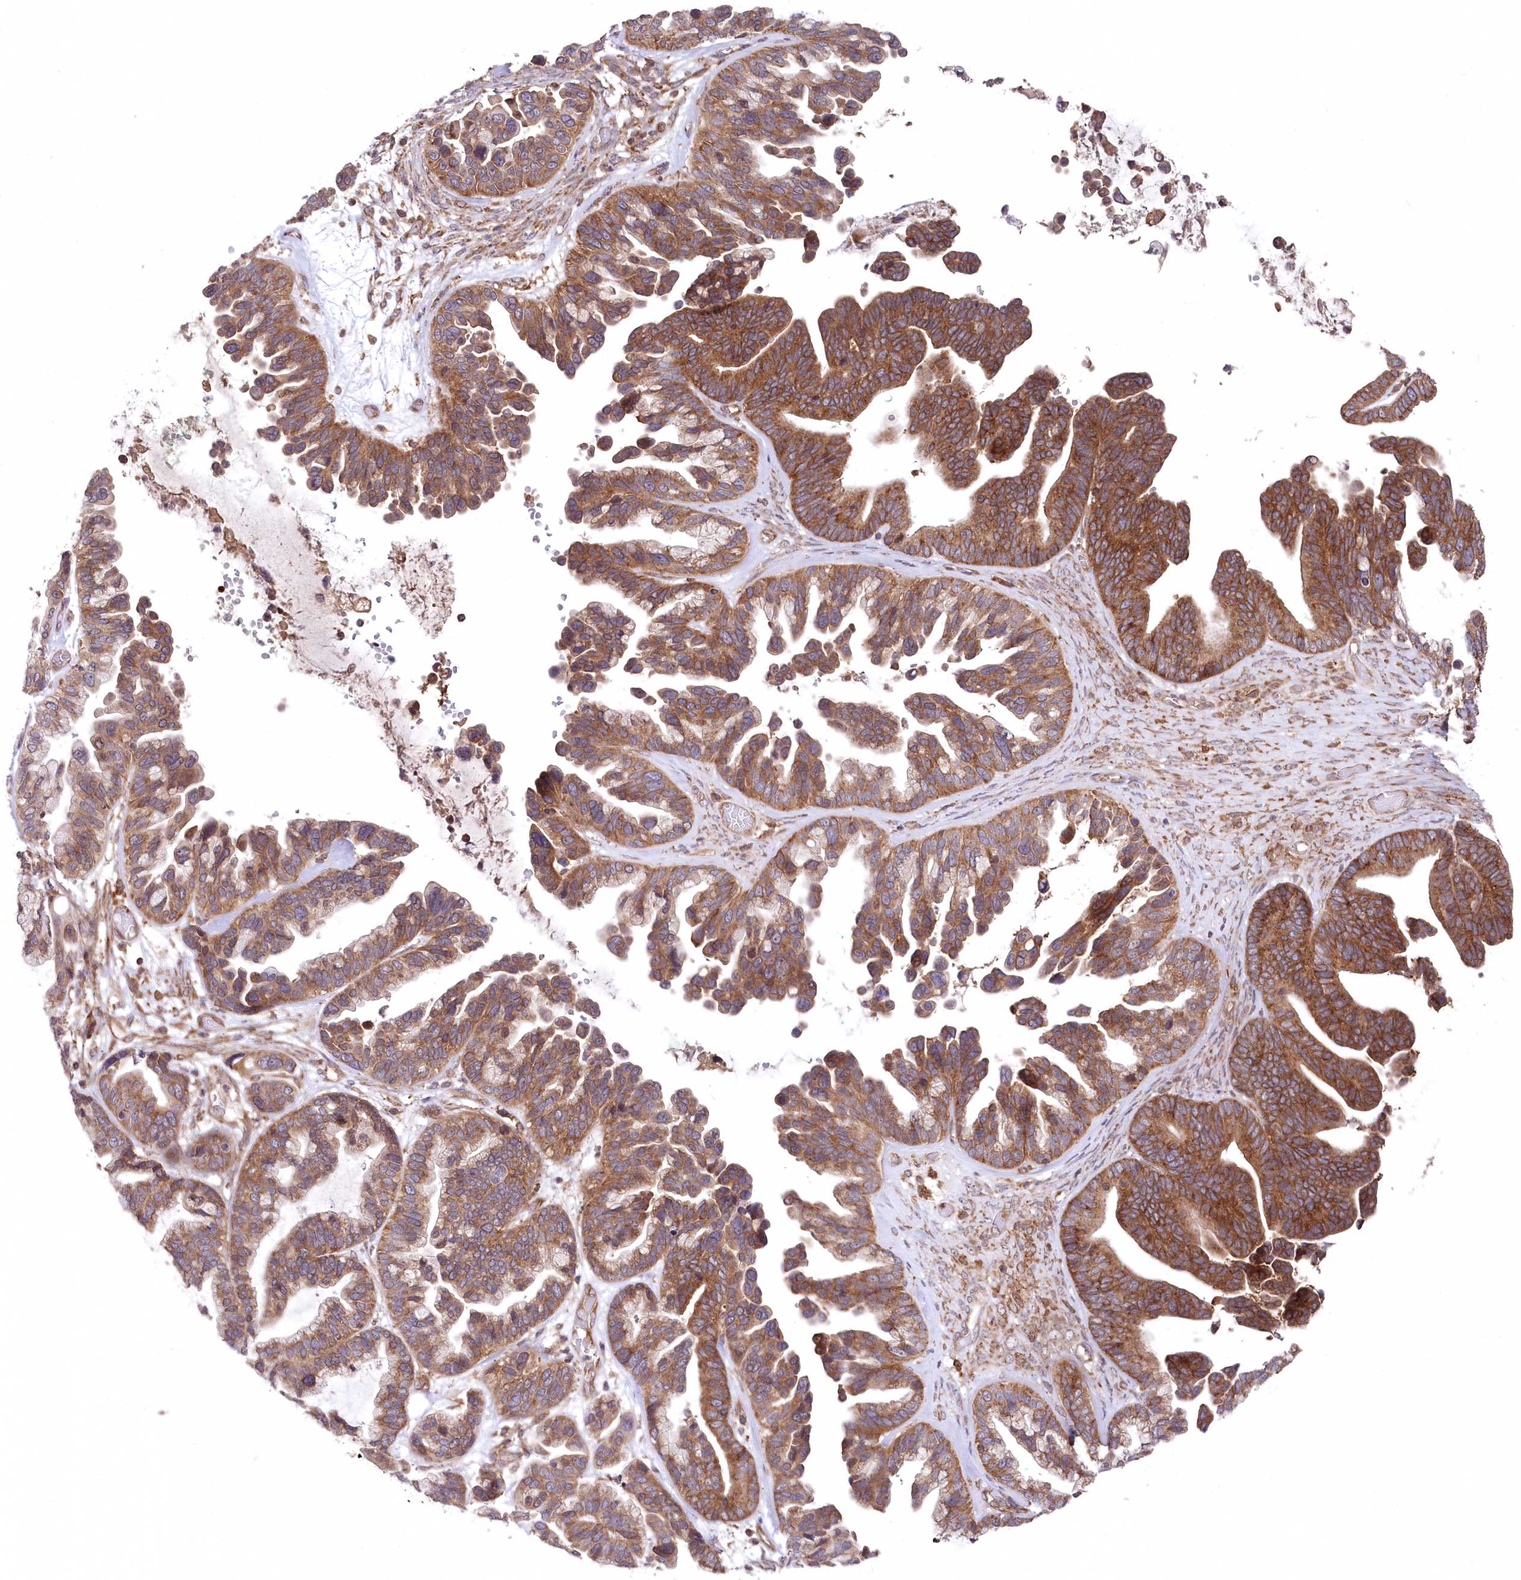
{"staining": {"intensity": "moderate", "quantity": ">75%", "location": "cytoplasmic/membranous"}, "tissue": "ovarian cancer", "cell_type": "Tumor cells", "image_type": "cancer", "snomed": [{"axis": "morphology", "description": "Cystadenocarcinoma, serous, NOS"}, {"axis": "topography", "description": "Ovary"}], "caption": "Protein analysis of ovarian serous cystadenocarcinoma tissue exhibits moderate cytoplasmic/membranous positivity in approximately >75% of tumor cells.", "gene": "PPP1R21", "patient": {"sex": "female", "age": 56}}